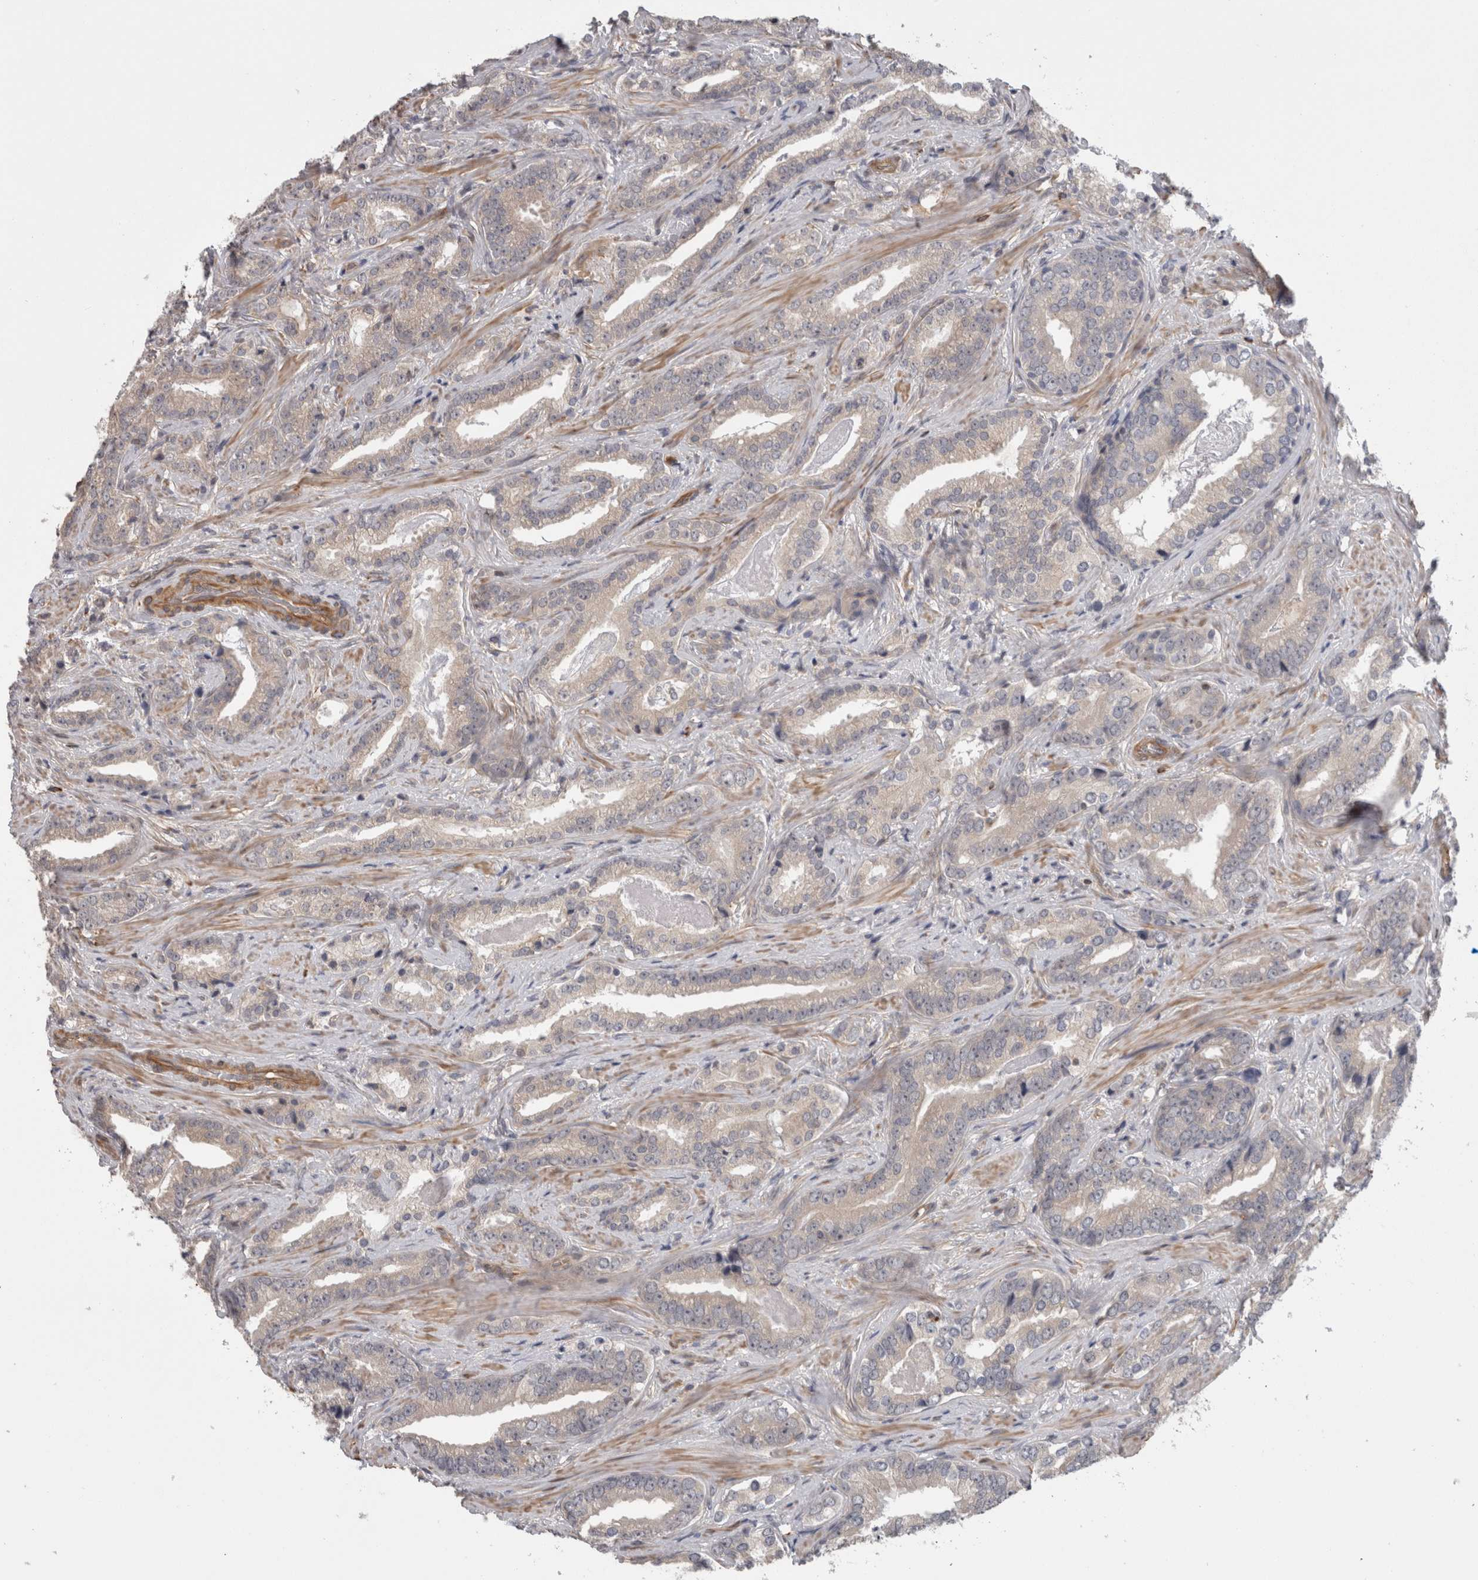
{"staining": {"intensity": "negative", "quantity": "none", "location": "none"}, "tissue": "prostate cancer", "cell_type": "Tumor cells", "image_type": "cancer", "snomed": [{"axis": "morphology", "description": "Adenocarcinoma, Low grade"}, {"axis": "topography", "description": "Prostate"}], "caption": "Tumor cells show no significant protein positivity in prostate cancer.", "gene": "RMDN1", "patient": {"sex": "male", "age": 67}}